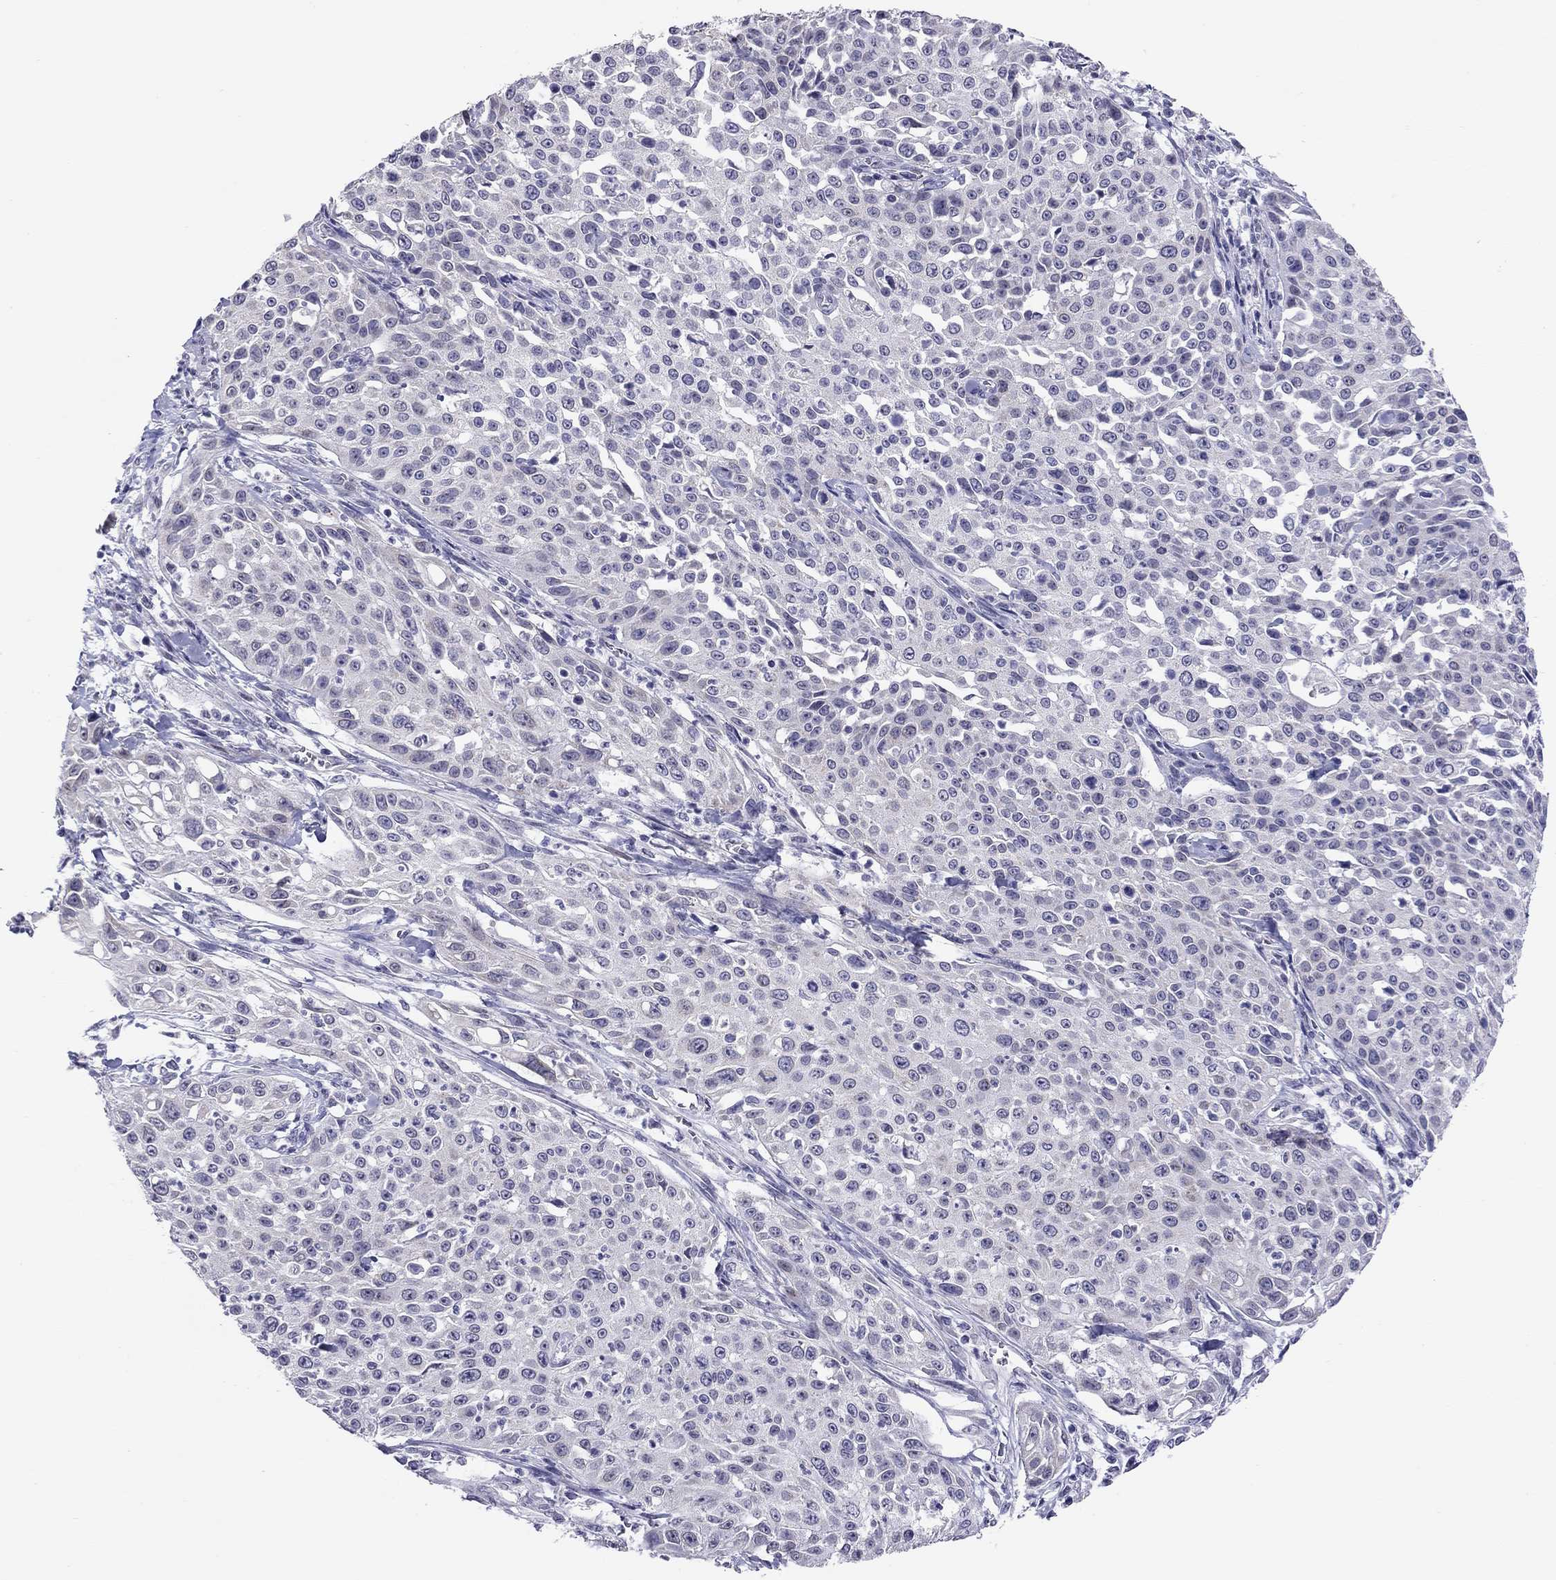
{"staining": {"intensity": "weak", "quantity": "<25%", "location": "cytoplasmic/membranous"}, "tissue": "cervical cancer", "cell_type": "Tumor cells", "image_type": "cancer", "snomed": [{"axis": "morphology", "description": "Squamous cell carcinoma, NOS"}, {"axis": "topography", "description": "Cervix"}], "caption": "Squamous cell carcinoma (cervical) was stained to show a protein in brown. There is no significant positivity in tumor cells.", "gene": "ARMC12", "patient": {"sex": "female", "age": 26}}